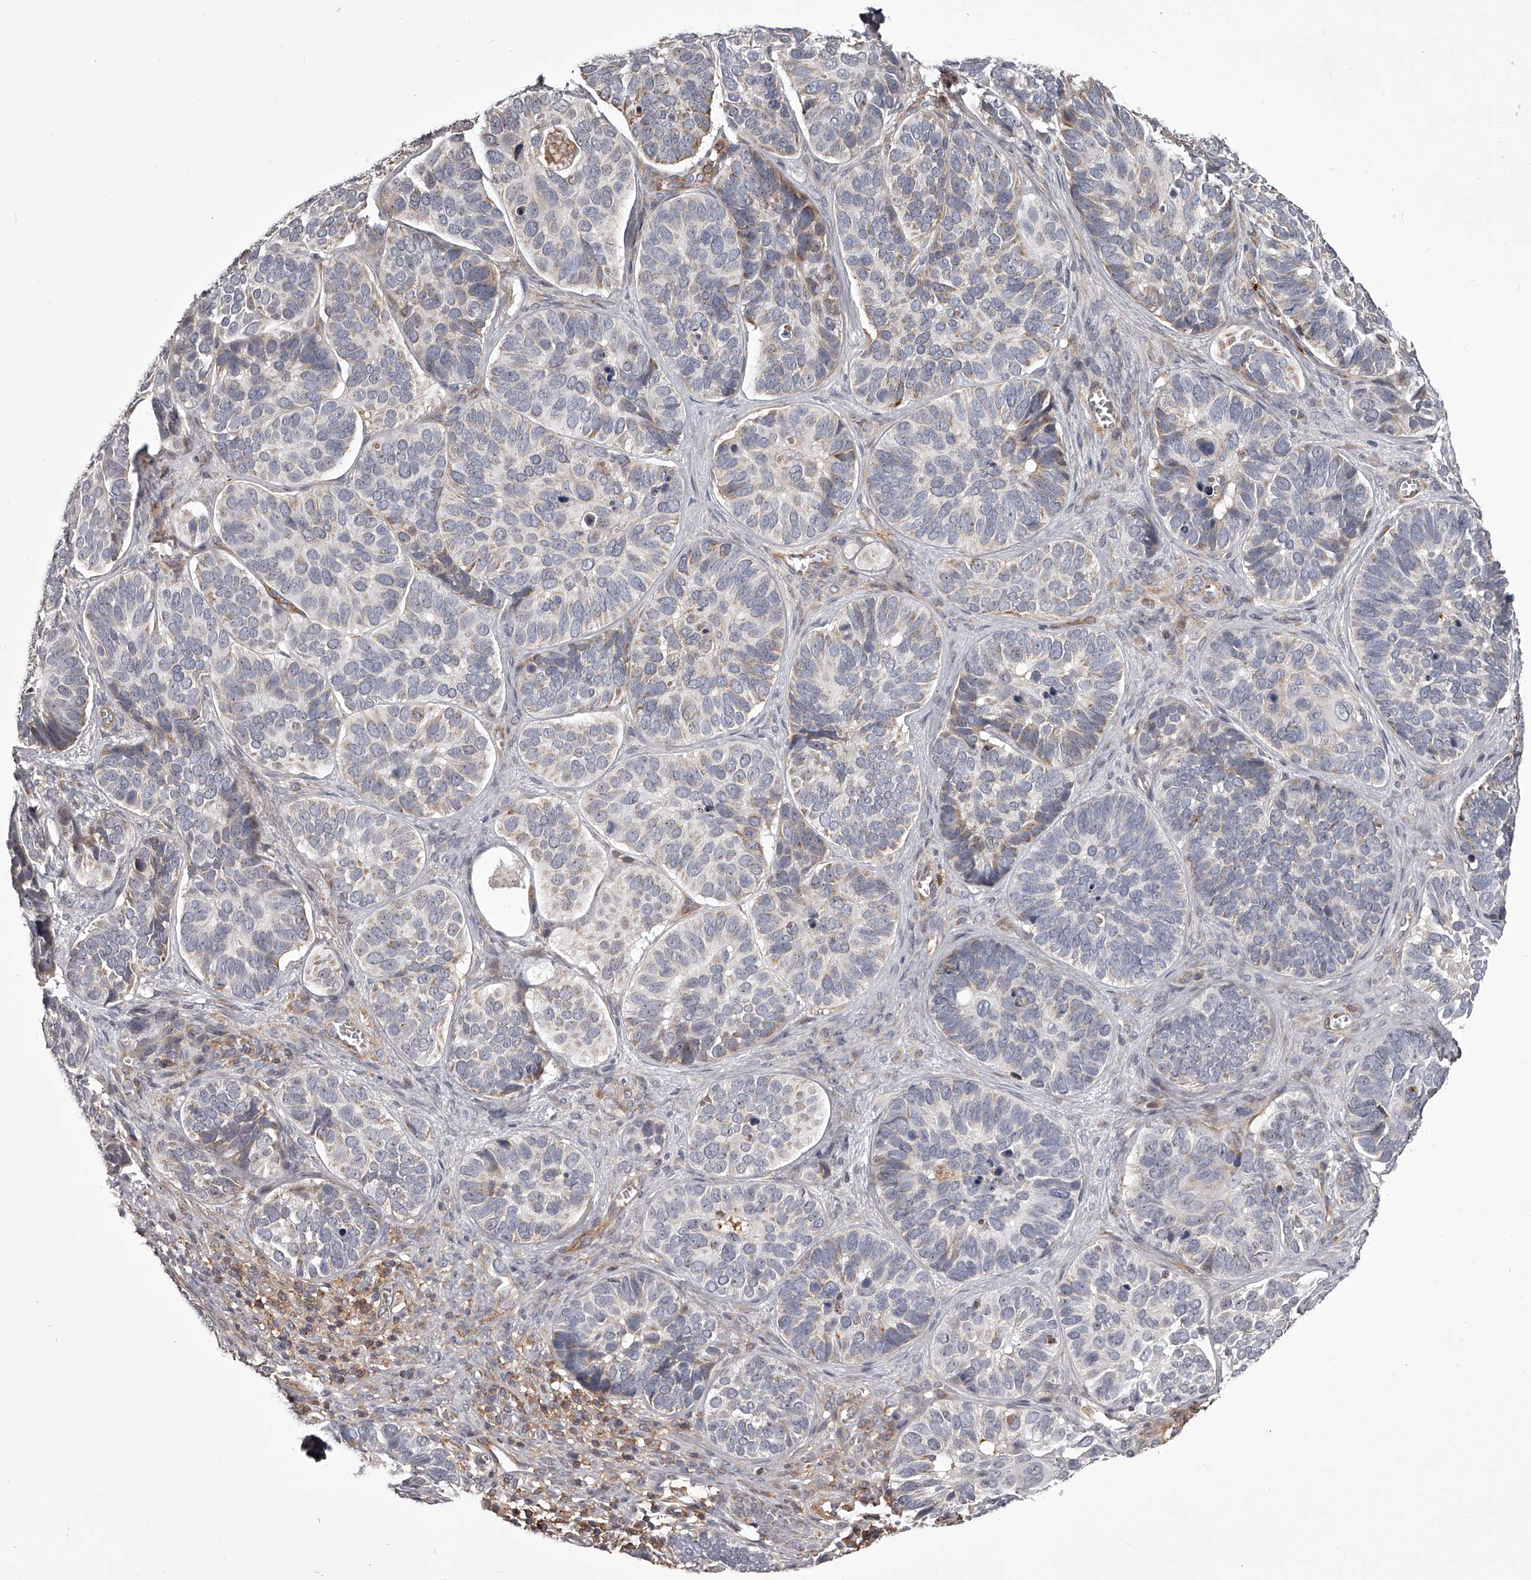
{"staining": {"intensity": "weak", "quantity": "<25%", "location": "cytoplasmic/membranous"}, "tissue": "skin cancer", "cell_type": "Tumor cells", "image_type": "cancer", "snomed": [{"axis": "morphology", "description": "Basal cell carcinoma"}, {"axis": "topography", "description": "Skin"}], "caption": "Immunohistochemistry (IHC) of skin cancer (basal cell carcinoma) reveals no staining in tumor cells.", "gene": "RRP36", "patient": {"sex": "male", "age": 62}}